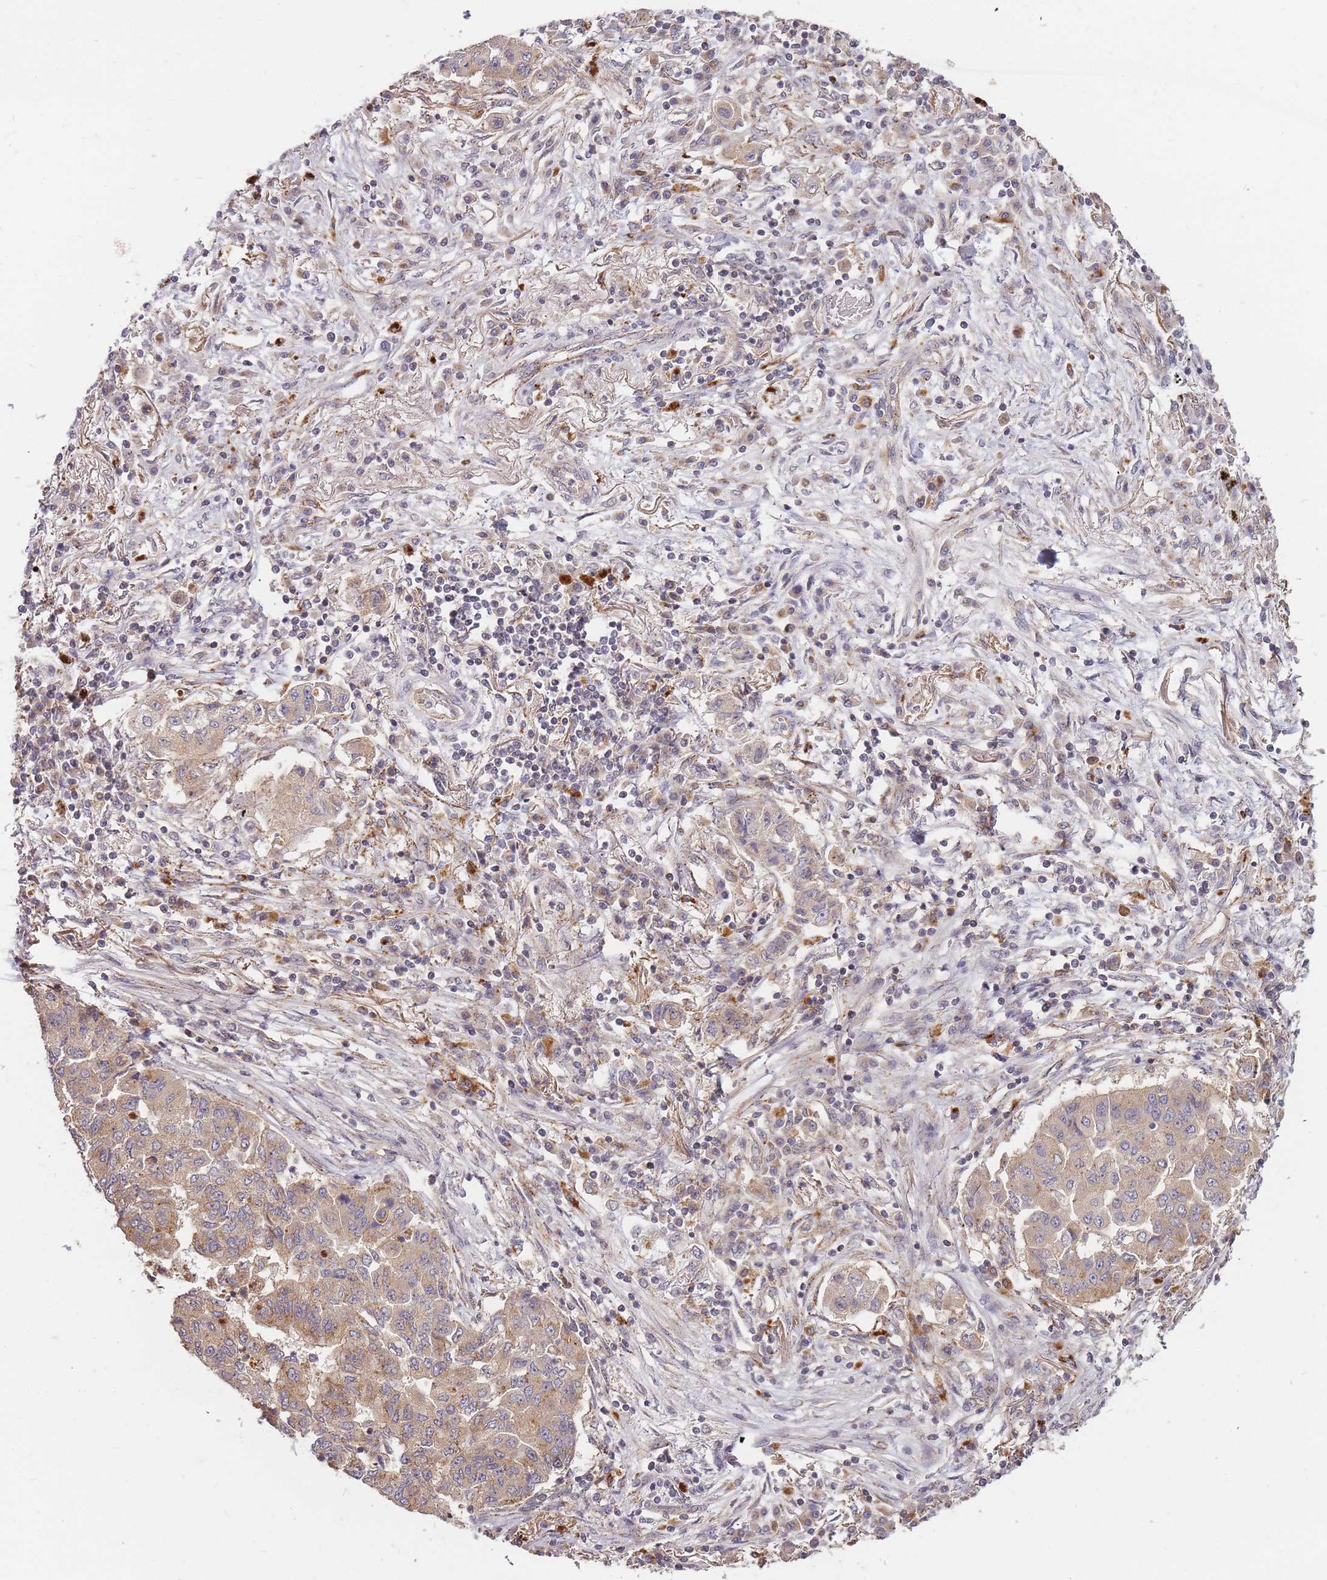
{"staining": {"intensity": "moderate", "quantity": ">75%", "location": "cytoplasmic/membranous"}, "tissue": "lung cancer", "cell_type": "Tumor cells", "image_type": "cancer", "snomed": [{"axis": "morphology", "description": "Squamous cell carcinoma, NOS"}, {"axis": "topography", "description": "Lung"}], "caption": "Tumor cells demonstrate medium levels of moderate cytoplasmic/membranous expression in about >75% of cells in lung cancer (squamous cell carcinoma).", "gene": "ATG5", "patient": {"sex": "male", "age": 74}}